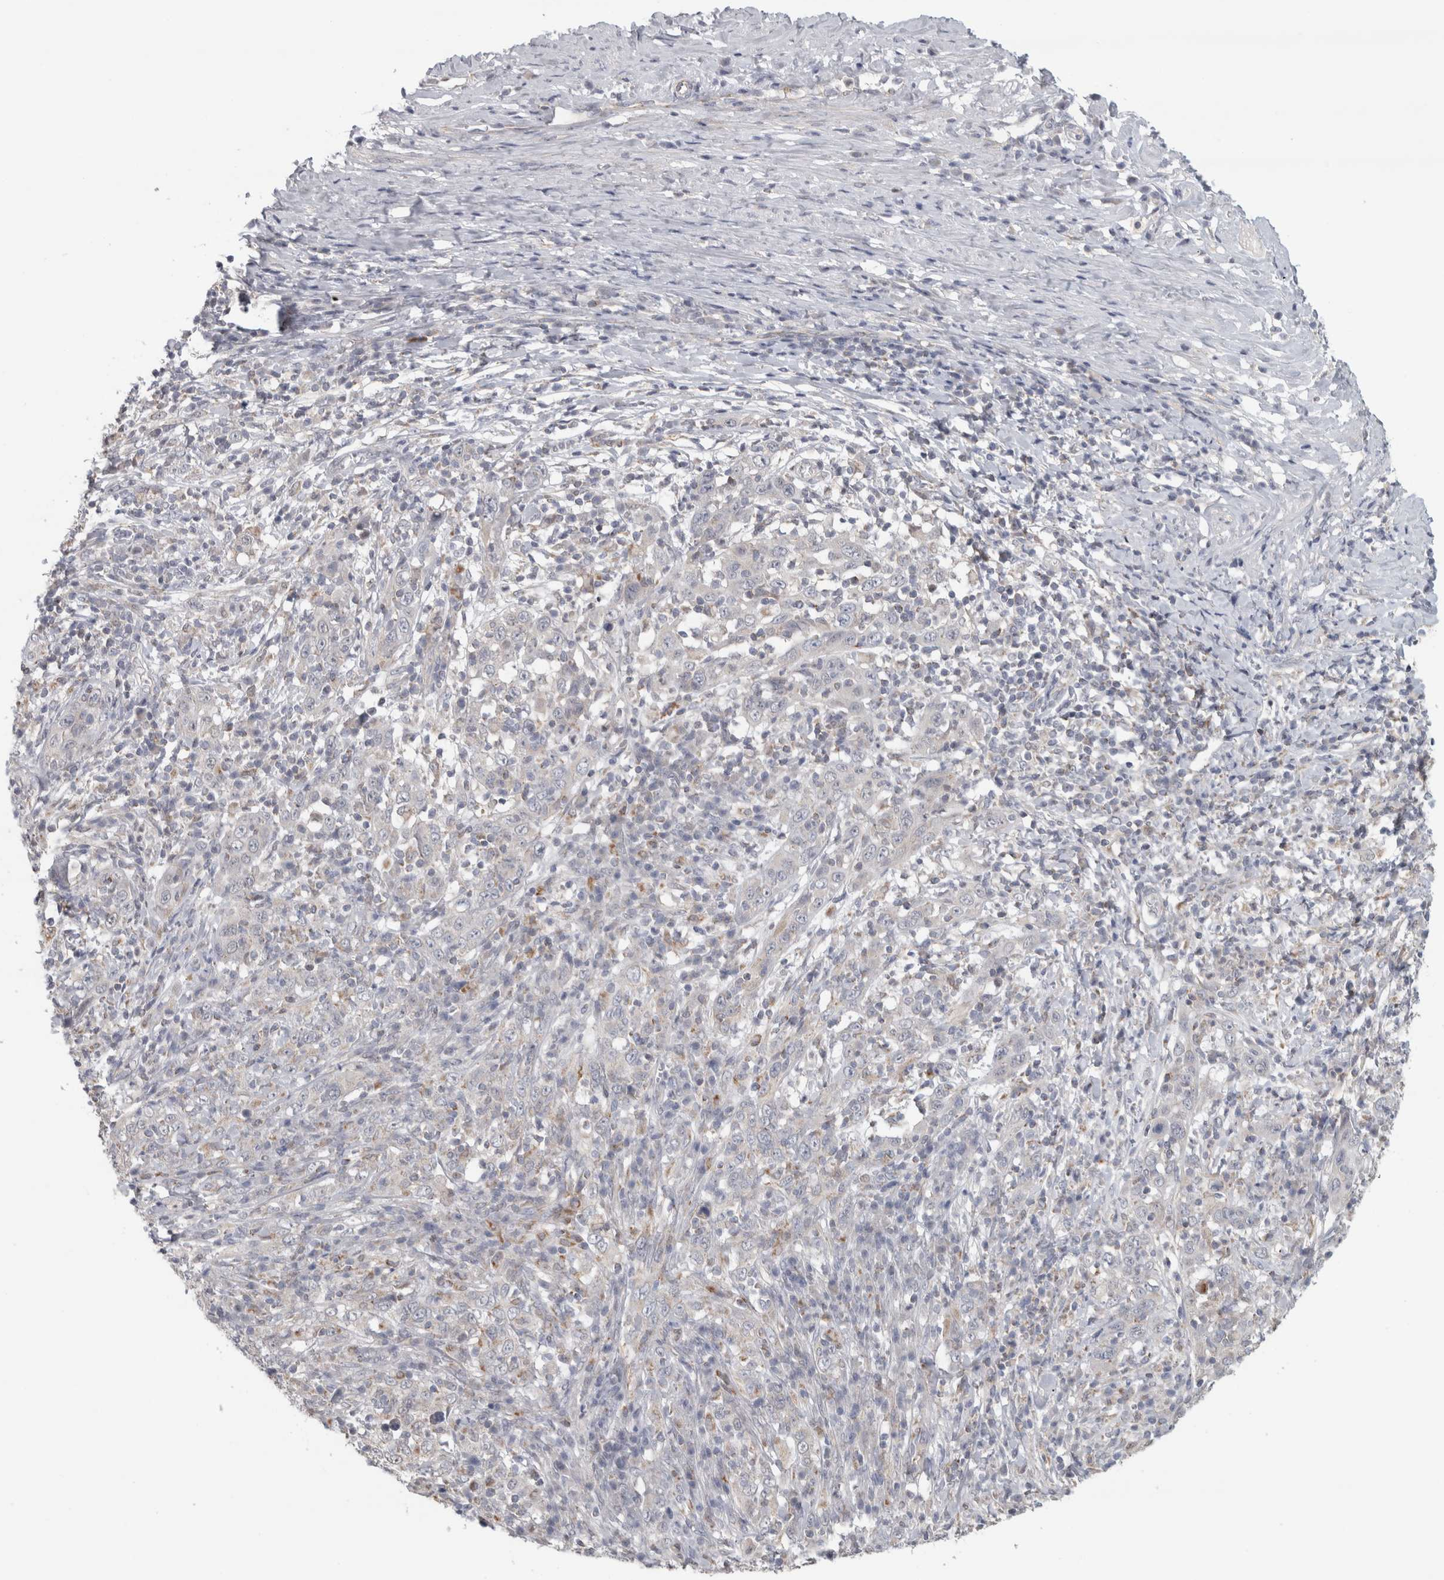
{"staining": {"intensity": "negative", "quantity": "none", "location": "none"}, "tissue": "cervical cancer", "cell_type": "Tumor cells", "image_type": "cancer", "snomed": [{"axis": "morphology", "description": "Squamous cell carcinoma, NOS"}, {"axis": "topography", "description": "Cervix"}], "caption": "Immunohistochemistry (IHC) photomicrograph of cervical cancer (squamous cell carcinoma) stained for a protein (brown), which reveals no positivity in tumor cells. (Immunohistochemistry (IHC), brightfield microscopy, high magnification).", "gene": "RAB18", "patient": {"sex": "female", "age": 46}}